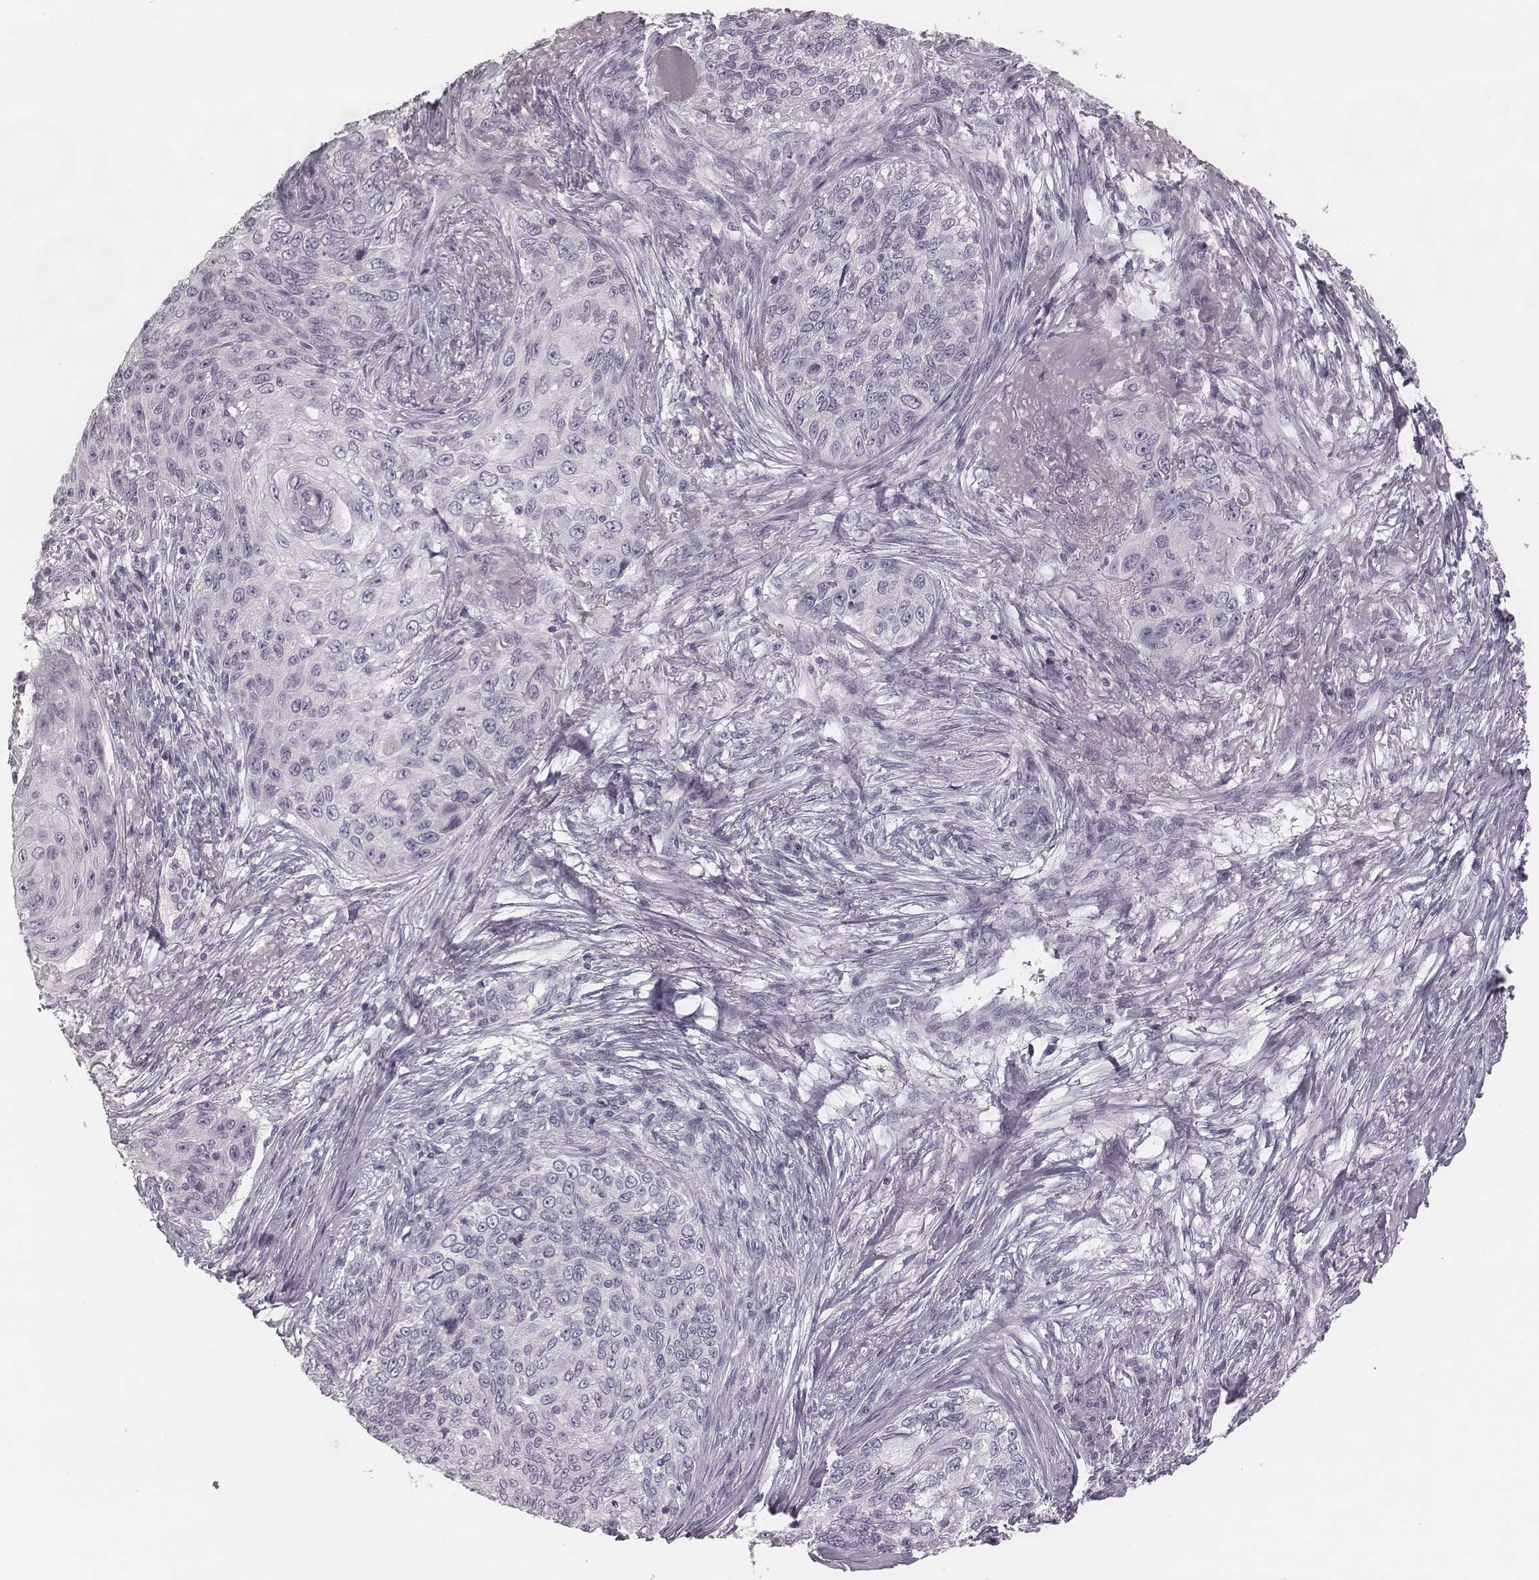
{"staining": {"intensity": "negative", "quantity": "none", "location": "none"}, "tissue": "skin cancer", "cell_type": "Tumor cells", "image_type": "cancer", "snomed": [{"axis": "morphology", "description": "Squamous cell carcinoma, NOS"}, {"axis": "topography", "description": "Skin"}], "caption": "Tumor cells are negative for protein expression in human skin cancer.", "gene": "SPA17", "patient": {"sex": "male", "age": 92}}